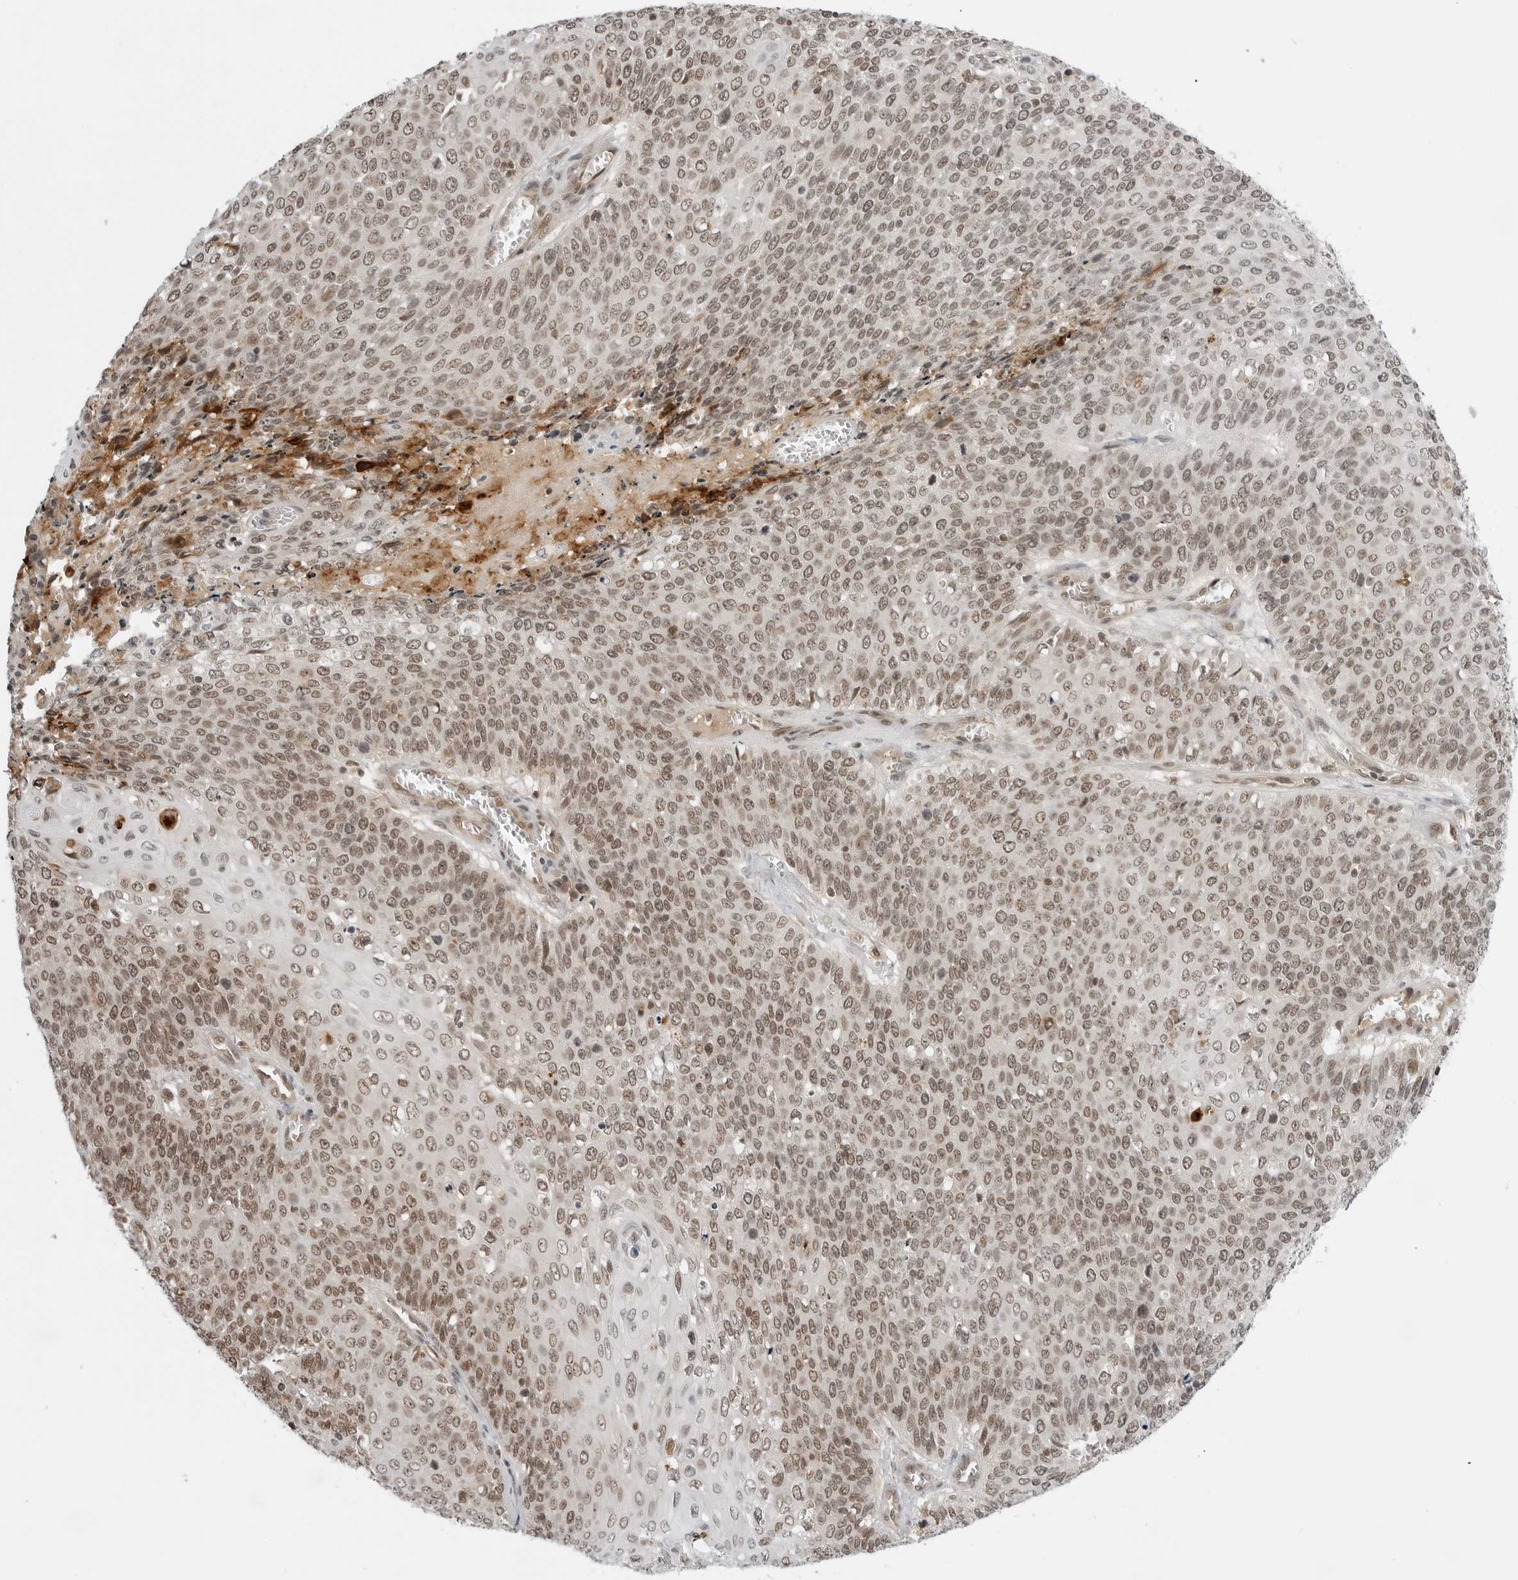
{"staining": {"intensity": "moderate", "quantity": ">75%", "location": "nuclear"}, "tissue": "cervical cancer", "cell_type": "Tumor cells", "image_type": "cancer", "snomed": [{"axis": "morphology", "description": "Squamous cell carcinoma, NOS"}, {"axis": "topography", "description": "Cervix"}], "caption": "Human cervical cancer (squamous cell carcinoma) stained with a brown dye exhibits moderate nuclear positive positivity in approximately >75% of tumor cells.", "gene": "C8orf33", "patient": {"sex": "female", "age": 39}}